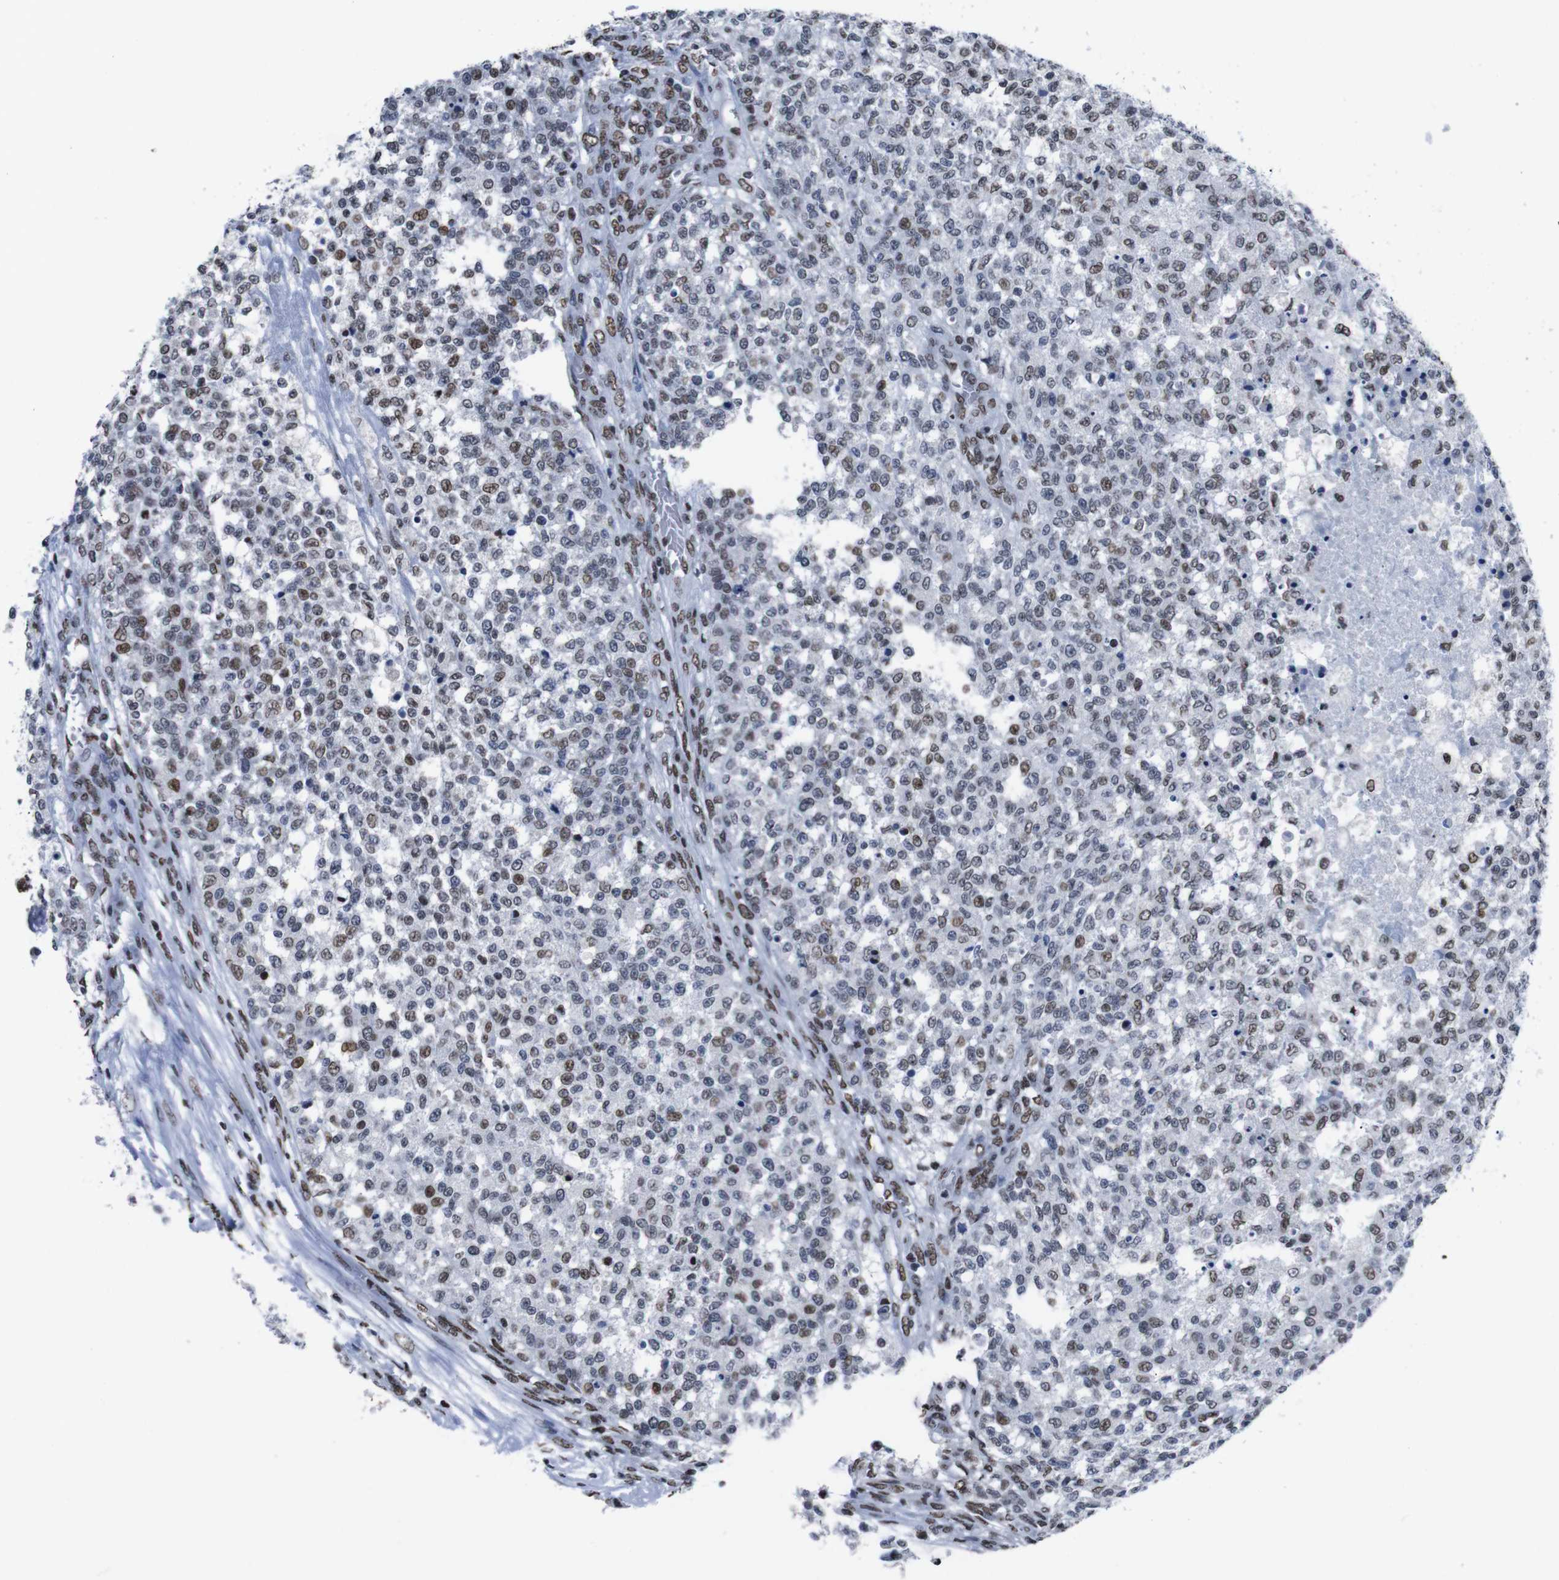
{"staining": {"intensity": "moderate", "quantity": "<25%", "location": "nuclear"}, "tissue": "testis cancer", "cell_type": "Tumor cells", "image_type": "cancer", "snomed": [{"axis": "morphology", "description": "Seminoma, NOS"}, {"axis": "topography", "description": "Testis"}], "caption": "Testis seminoma stained for a protein exhibits moderate nuclear positivity in tumor cells.", "gene": "PIP4P2", "patient": {"sex": "male", "age": 59}}